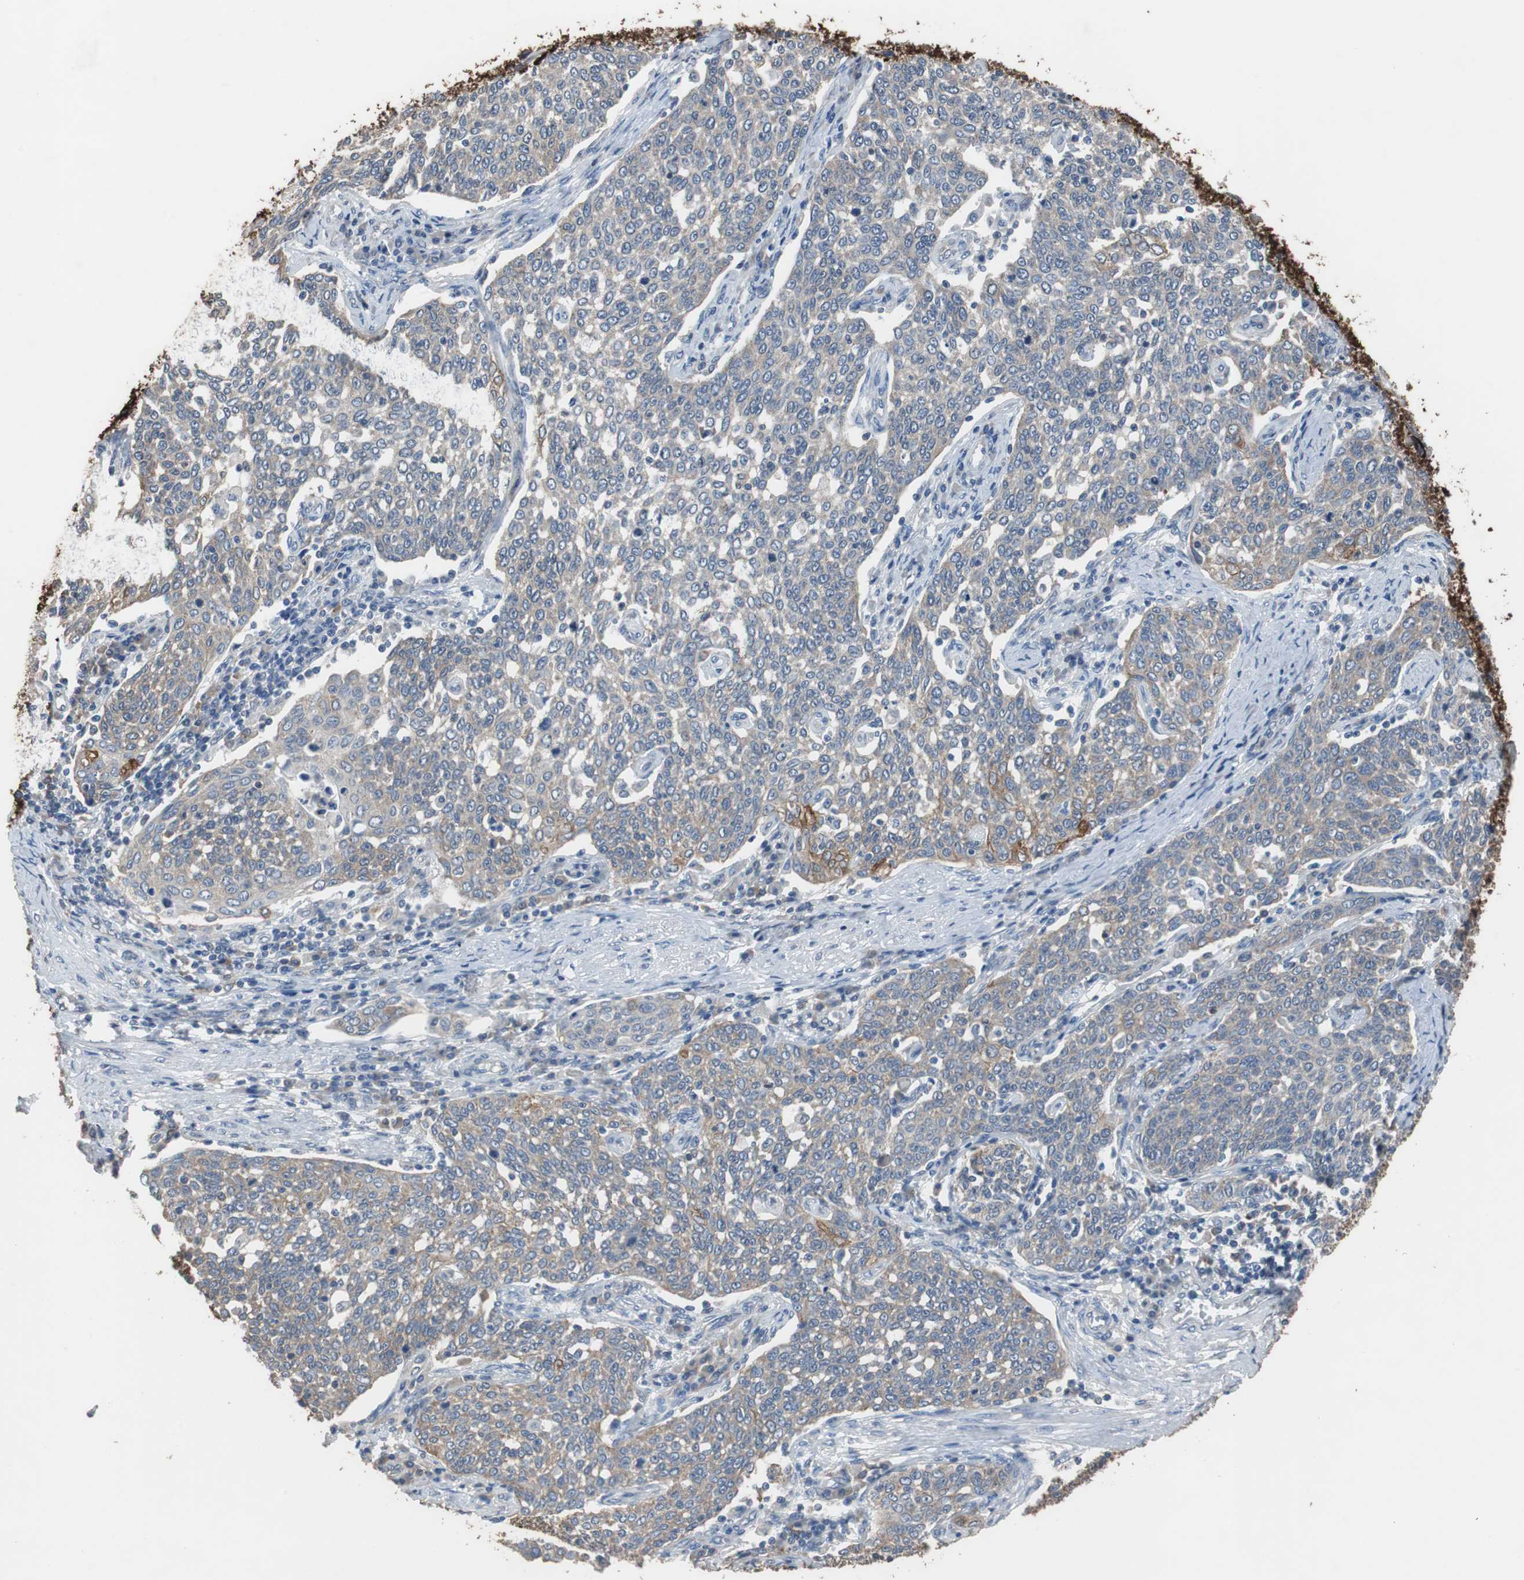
{"staining": {"intensity": "weak", "quantity": "25%-75%", "location": "cytoplasmic/membranous"}, "tissue": "cervical cancer", "cell_type": "Tumor cells", "image_type": "cancer", "snomed": [{"axis": "morphology", "description": "Squamous cell carcinoma, NOS"}, {"axis": "topography", "description": "Cervix"}], "caption": "A high-resolution micrograph shows IHC staining of cervical squamous cell carcinoma, which exhibits weak cytoplasmic/membranous positivity in about 25%-75% of tumor cells.", "gene": "USP10", "patient": {"sex": "female", "age": 34}}